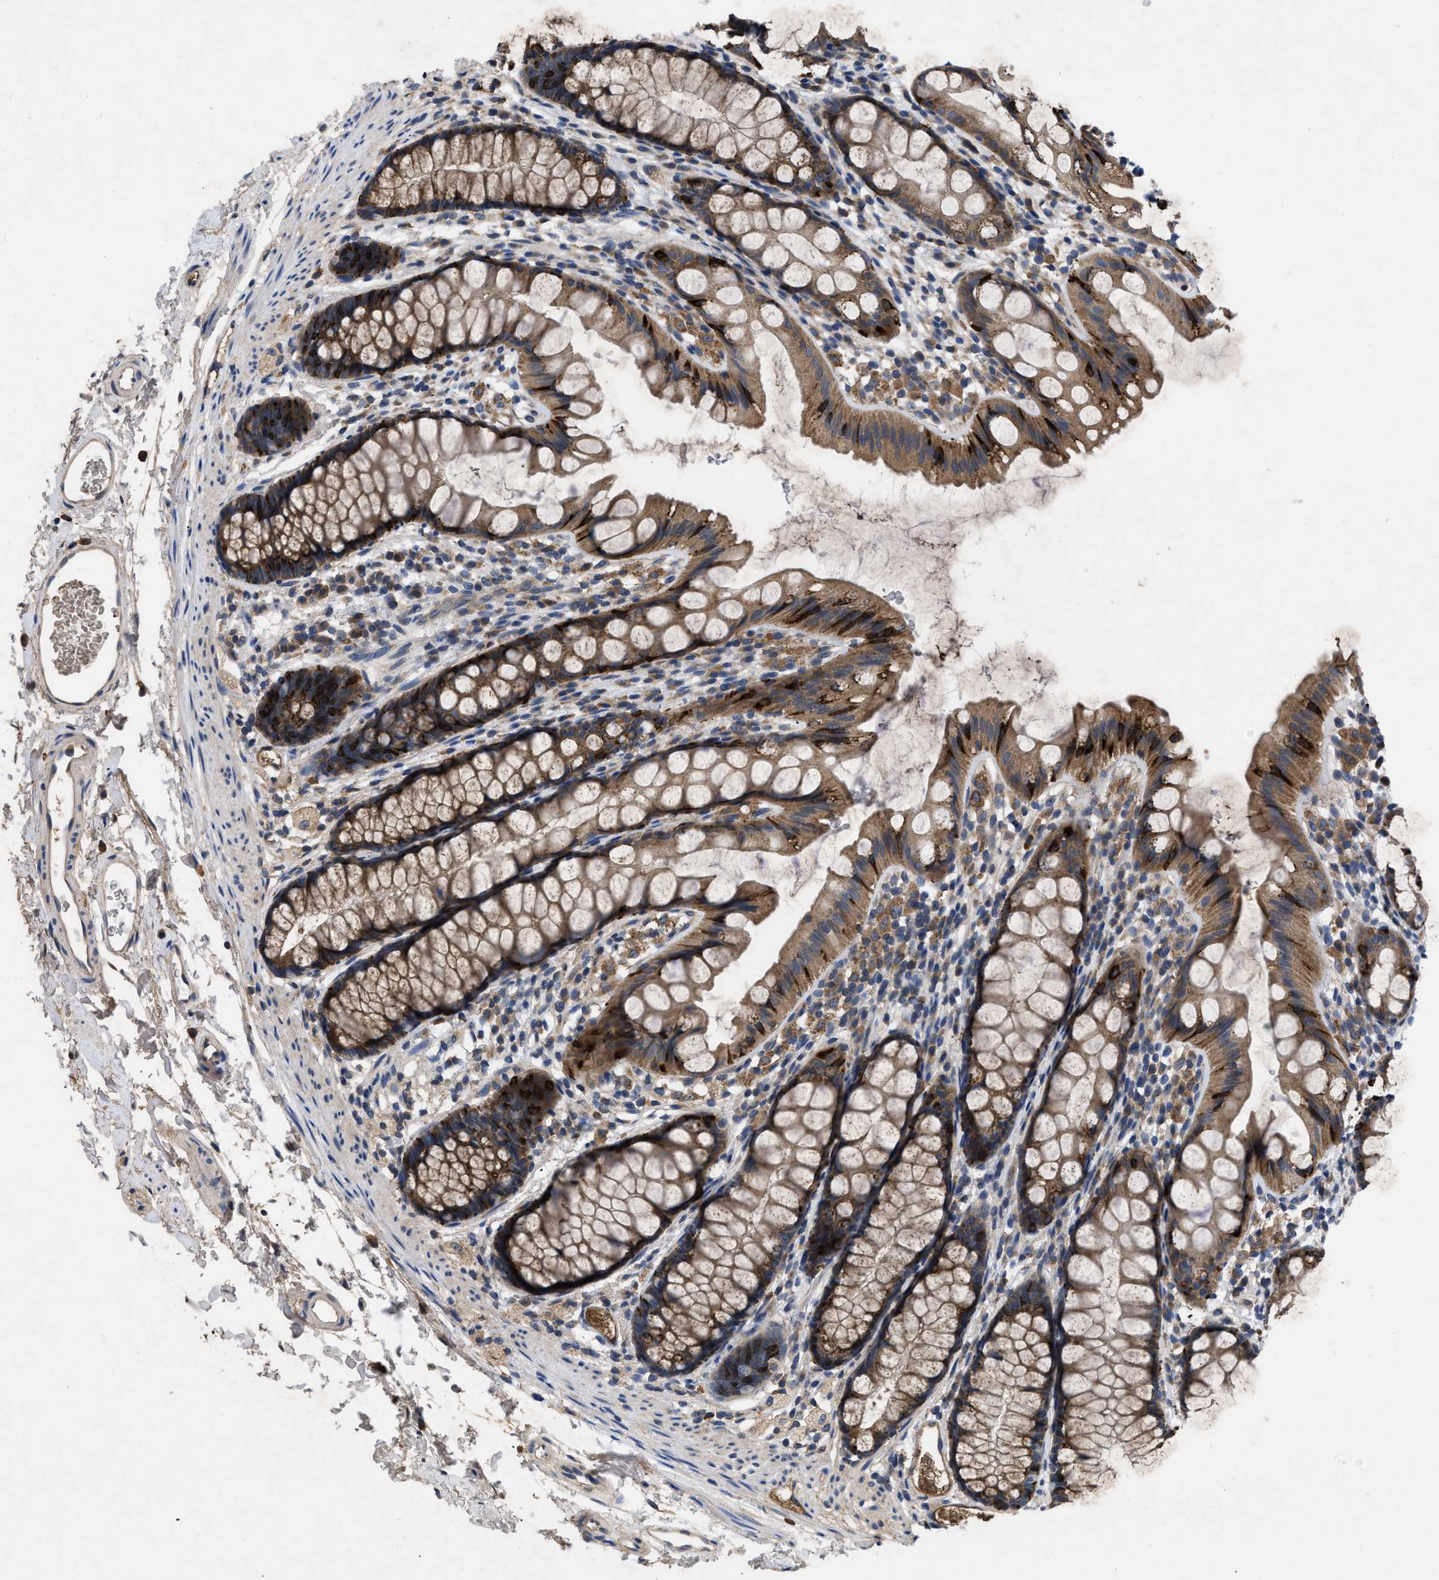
{"staining": {"intensity": "strong", "quantity": ">75%", "location": "cytoplasmic/membranous"}, "tissue": "rectum", "cell_type": "Glandular cells", "image_type": "normal", "snomed": [{"axis": "morphology", "description": "Normal tissue, NOS"}, {"axis": "topography", "description": "Rectum"}], "caption": "Immunohistochemistry (IHC) (DAB) staining of normal rectum demonstrates strong cytoplasmic/membranous protein expression in about >75% of glandular cells. The protein is shown in brown color, while the nuclei are stained blue.", "gene": "VPS4A", "patient": {"sex": "female", "age": 65}}